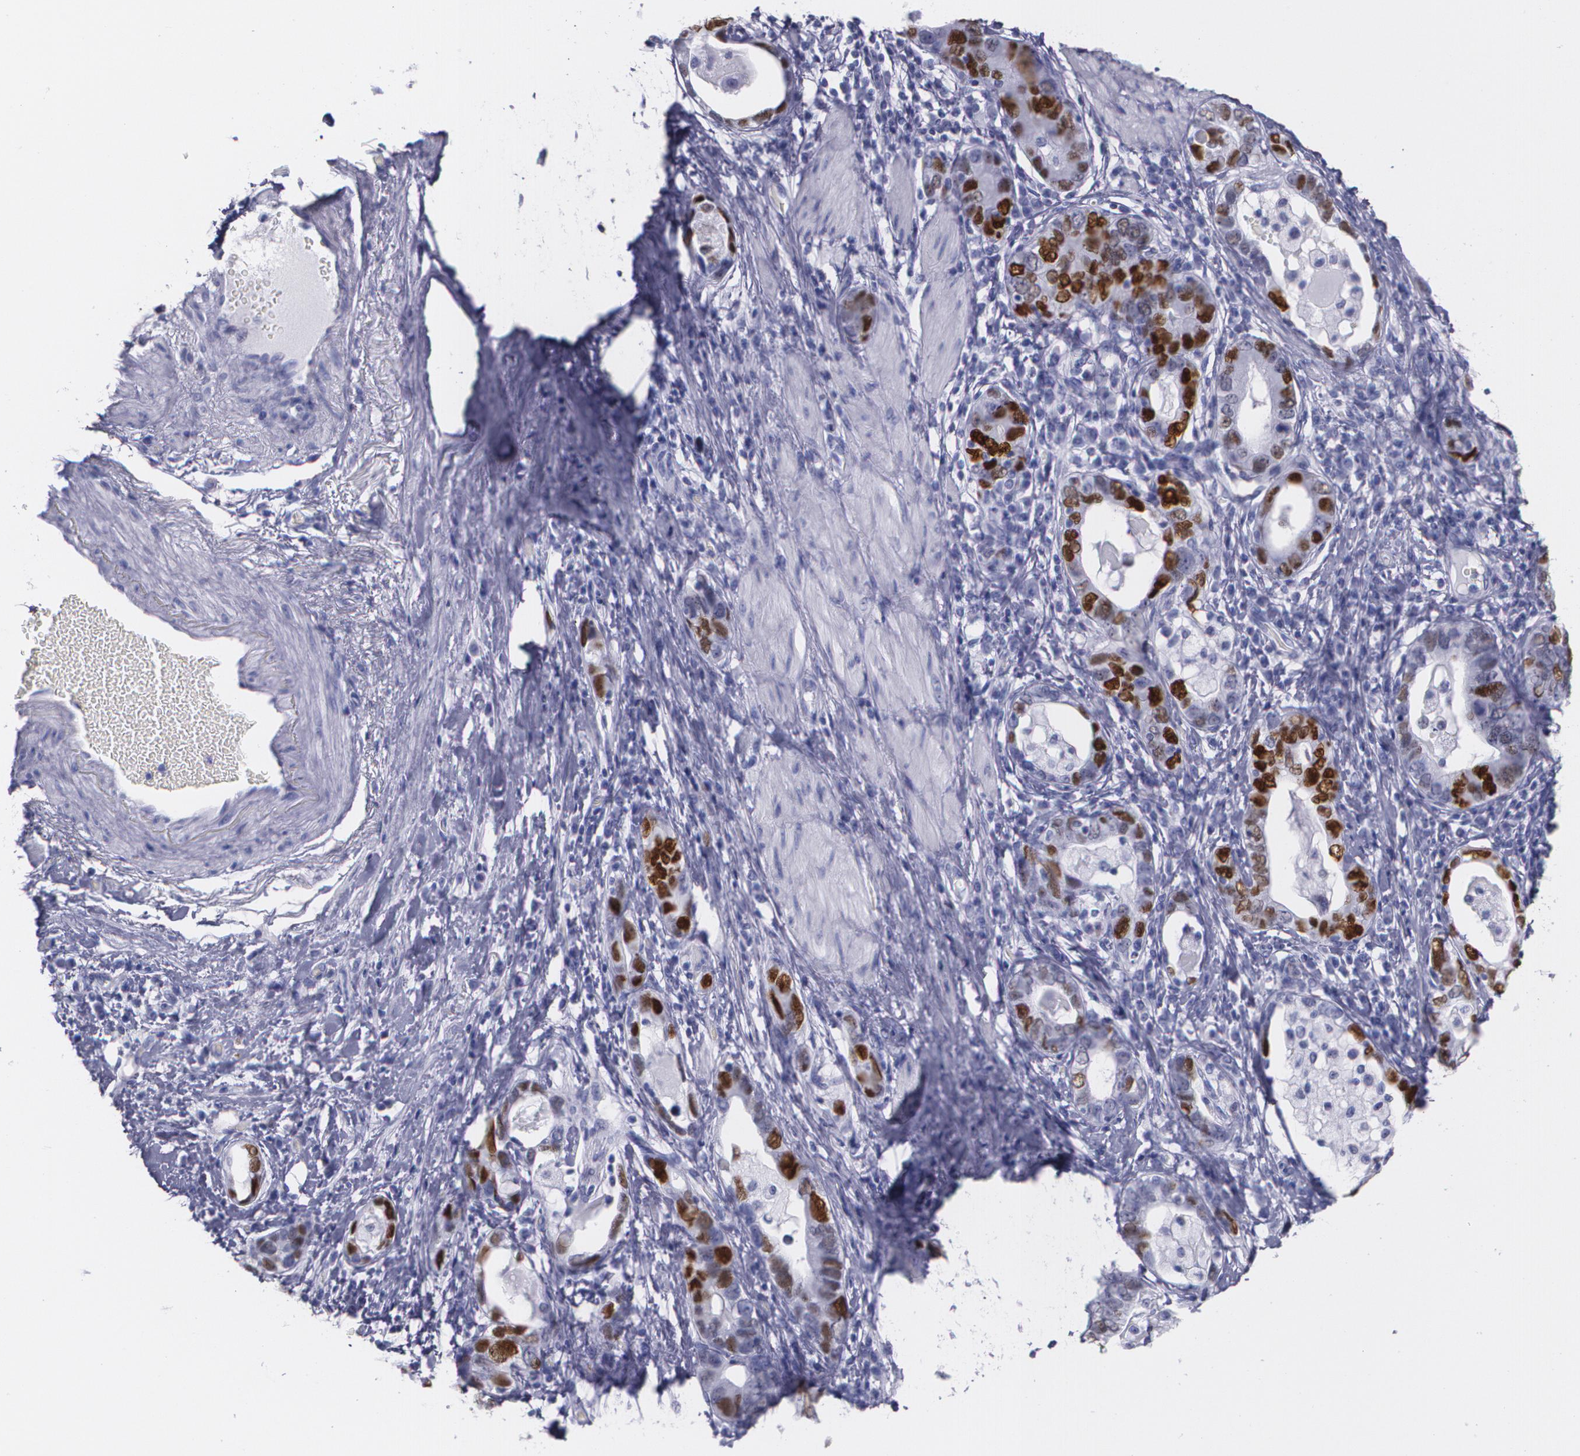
{"staining": {"intensity": "strong", "quantity": ">75%", "location": "nuclear"}, "tissue": "stomach cancer", "cell_type": "Tumor cells", "image_type": "cancer", "snomed": [{"axis": "morphology", "description": "Adenocarcinoma, NOS"}, {"axis": "topography", "description": "Stomach, lower"}], "caption": "Protein analysis of stomach cancer tissue reveals strong nuclear expression in approximately >75% of tumor cells.", "gene": "TP53", "patient": {"sex": "female", "age": 93}}